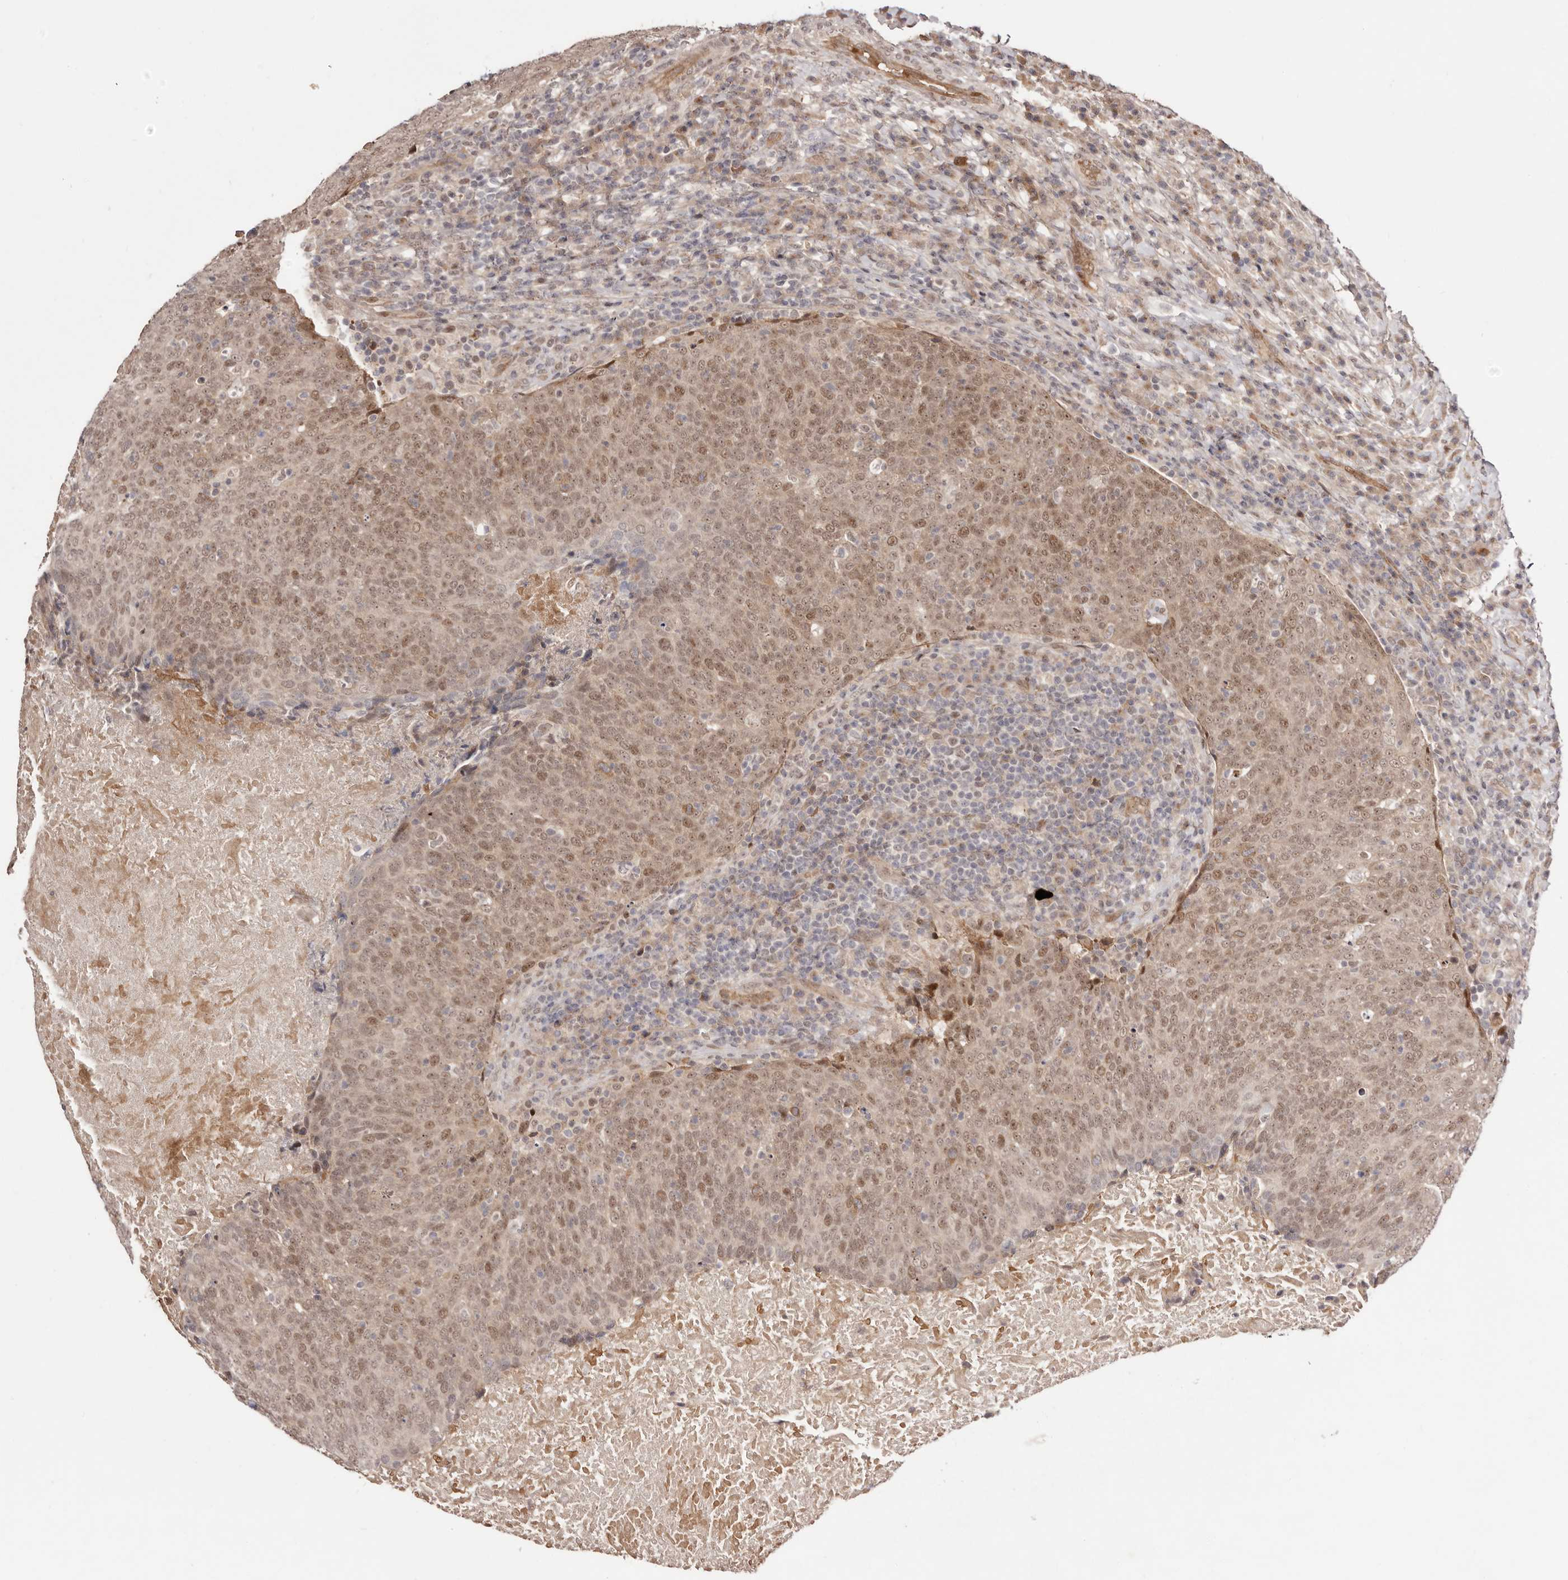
{"staining": {"intensity": "moderate", "quantity": ">75%", "location": "cytoplasmic/membranous,nuclear"}, "tissue": "head and neck cancer", "cell_type": "Tumor cells", "image_type": "cancer", "snomed": [{"axis": "morphology", "description": "Squamous cell carcinoma, NOS"}, {"axis": "morphology", "description": "Squamous cell carcinoma, metastatic, NOS"}, {"axis": "topography", "description": "Lymph node"}, {"axis": "topography", "description": "Head-Neck"}], "caption": "Human squamous cell carcinoma (head and neck) stained for a protein (brown) displays moderate cytoplasmic/membranous and nuclear positive expression in about >75% of tumor cells.", "gene": "EGR3", "patient": {"sex": "male", "age": 62}}